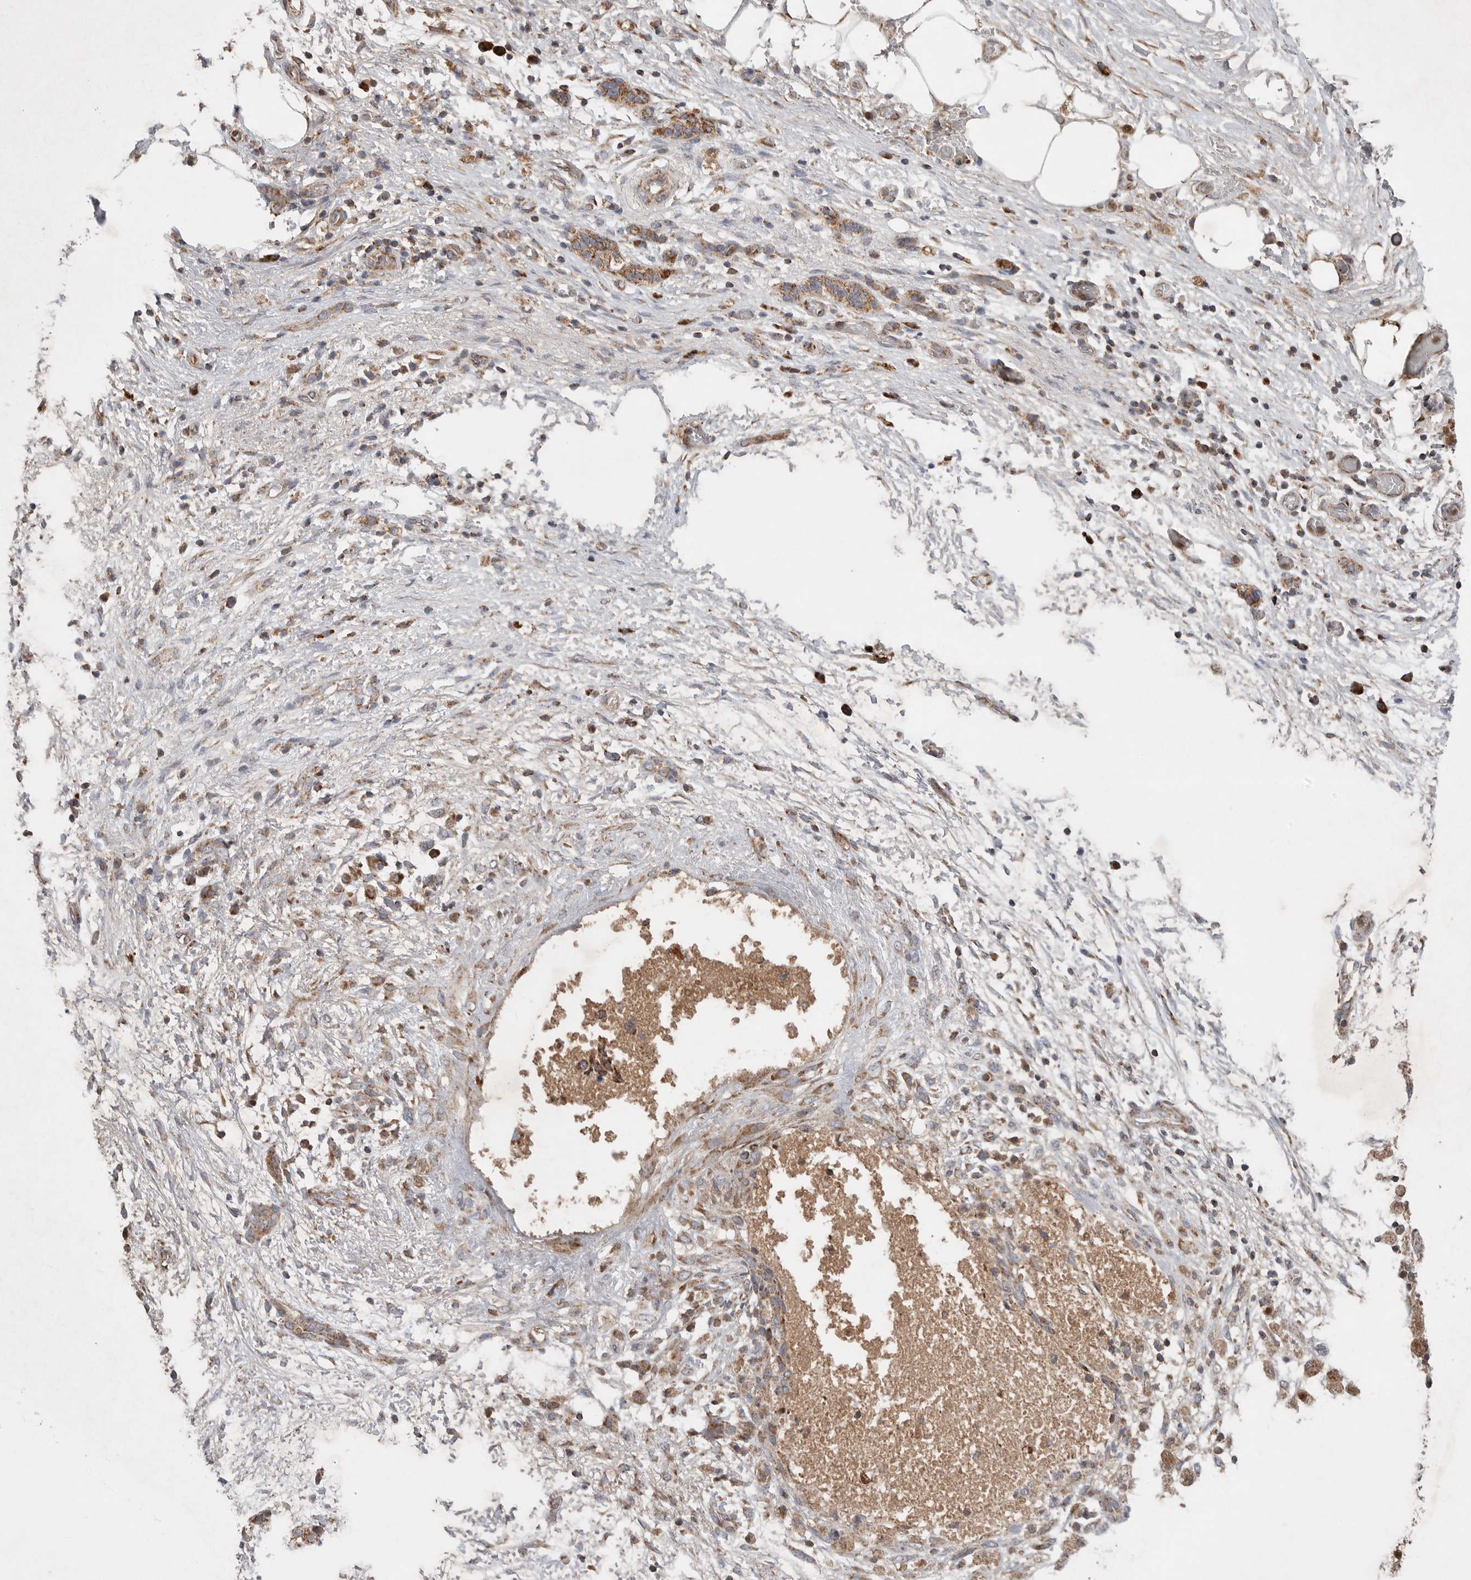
{"staining": {"intensity": "moderate", "quantity": ">75%", "location": "cytoplasmic/membranous"}, "tissue": "pancreatic cancer", "cell_type": "Tumor cells", "image_type": "cancer", "snomed": [{"axis": "morphology", "description": "Adenocarcinoma, NOS"}, {"axis": "topography", "description": "Pancreas"}], "caption": "Brown immunohistochemical staining in adenocarcinoma (pancreatic) displays moderate cytoplasmic/membranous expression in approximately >75% of tumor cells.", "gene": "KIF21B", "patient": {"sex": "female", "age": 78}}